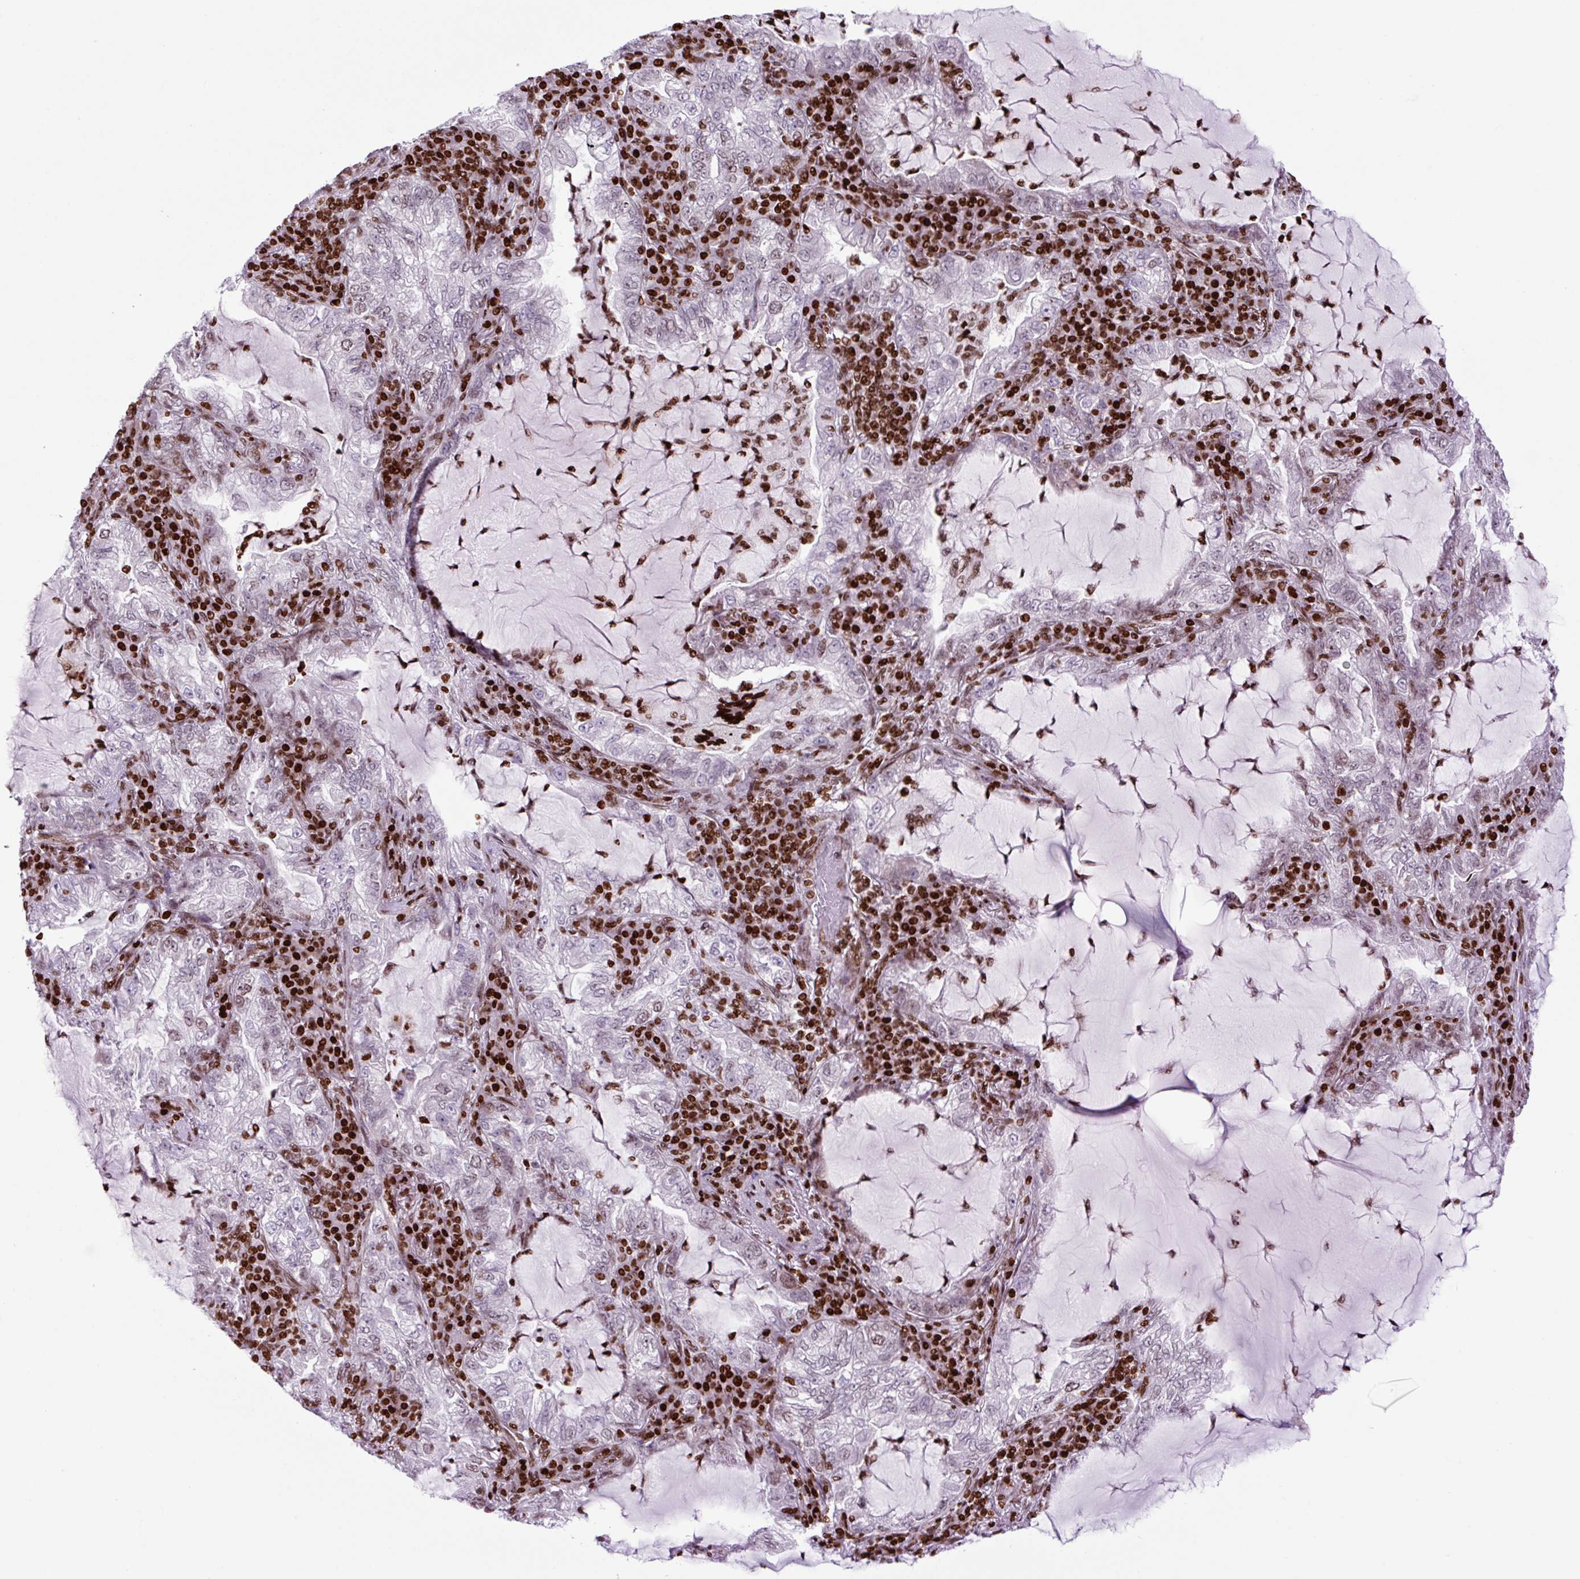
{"staining": {"intensity": "weak", "quantity": "25%-75%", "location": "nuclear"}, "tissue": "lung cancer", "cell_type": "Tumor cells", "image_type": "cancer", "snomed": [{"axis": "morphology", "description": "Adenocarcinoma, NOS"}, {"axis": "topography", "description": "Lung"}], "caption": "A brown stain shows weak nuclear positivity of a protein in lung cancer tumor cells.", "gene": "H1-3", "patient": {"sex": "female", "age": 73}}